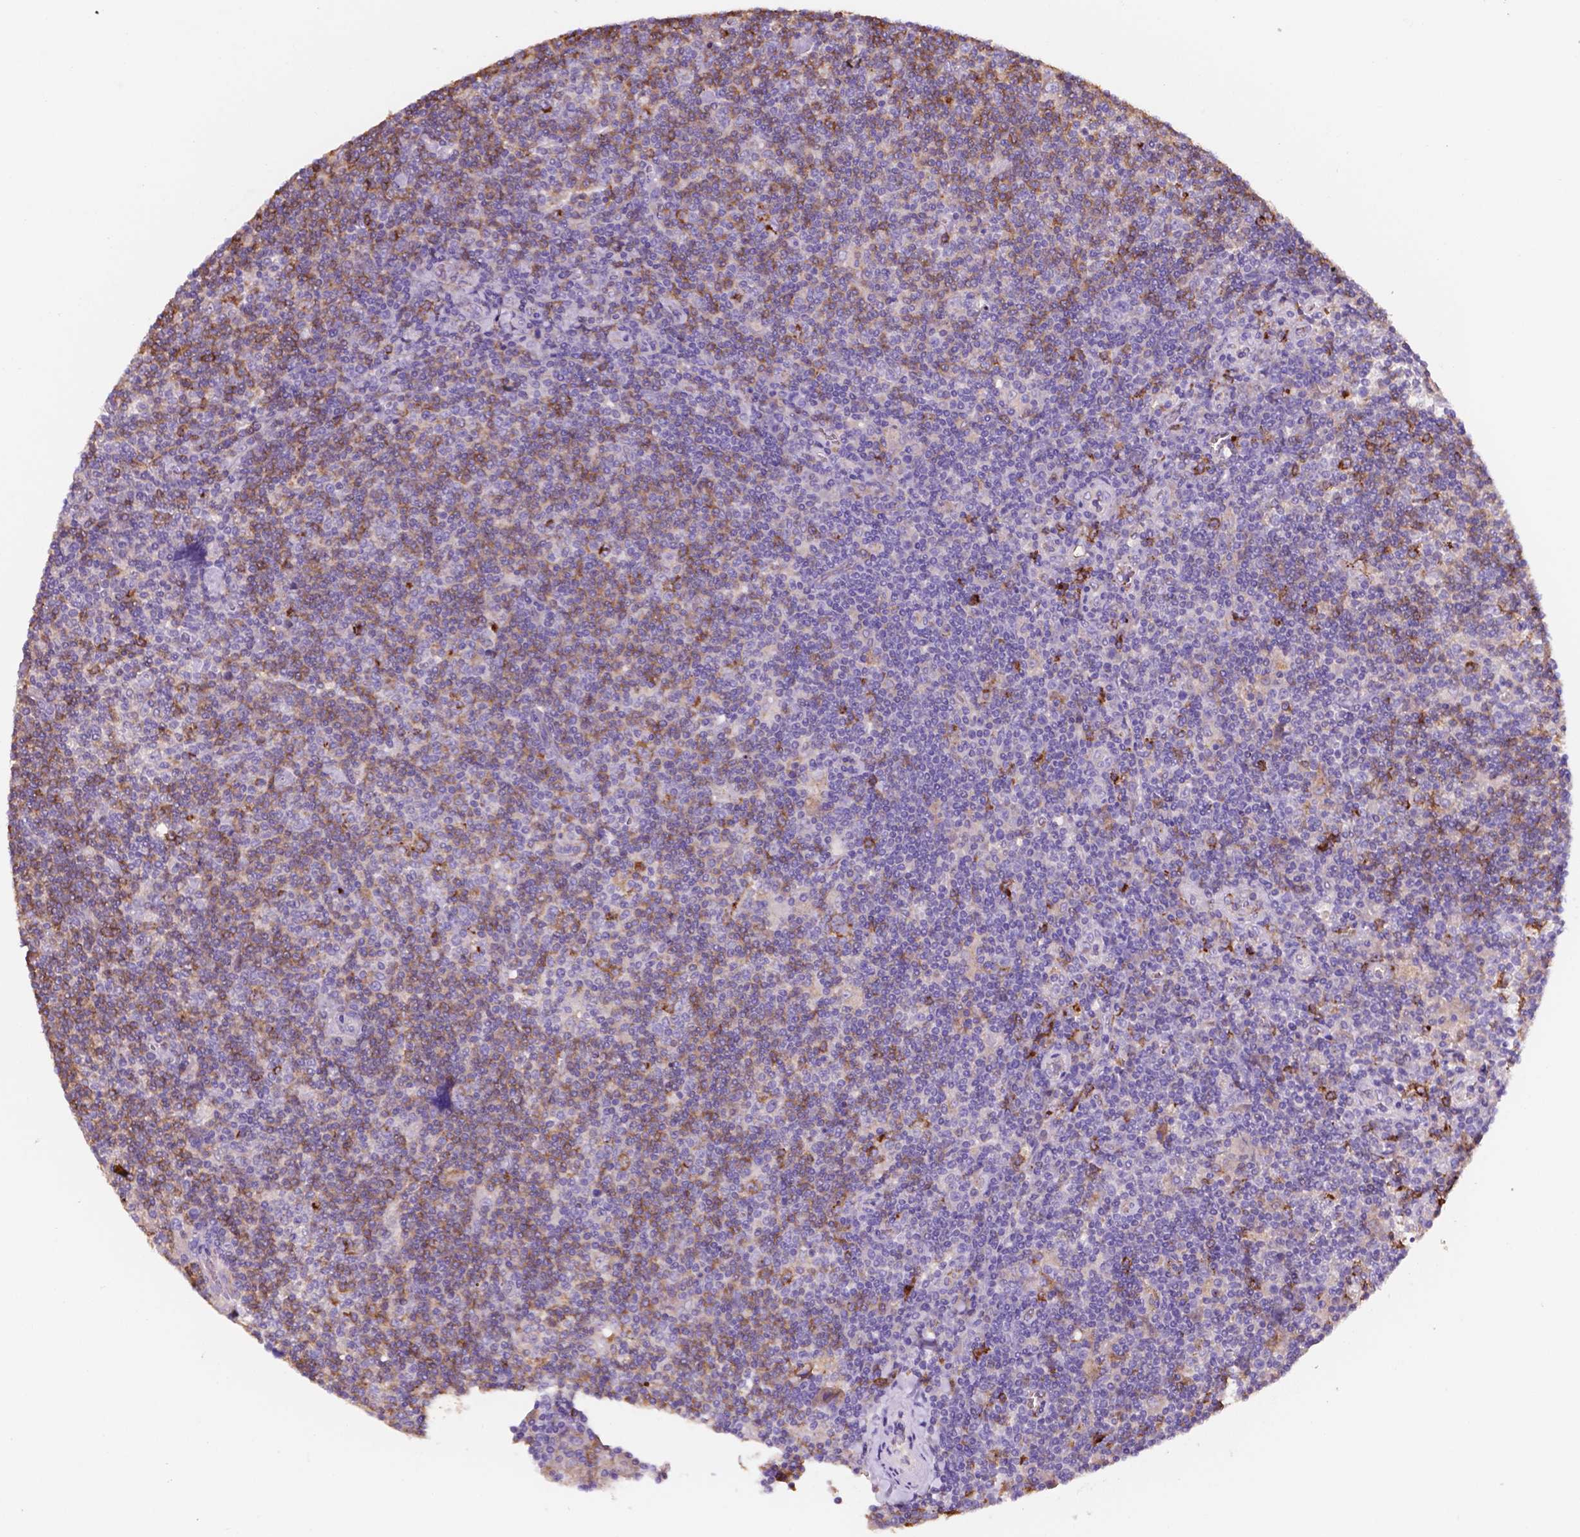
{"staining": {"intensity": "weak", "quantity": "25%-75%", "location": "cytoplasmic/membranous"}, "tissue": "lymphoma", "cell_type": "Tumor cells", "image_type": "cancer", "snomed": [{"axis": "morphology", "description": "Hodgkin's disease, NOS"}, {"axis": "topography", "description": "Lymph node"}], "caption": "Immunohistochemistry (IHC) staining of lymphoma, which exhibits low levels of weak cytoplasmic/membranous staining in about 25%-75% of tumor cells indicating weak cytoplasmic/membranous protein expression. The staining was performed using DAB (brown) for protein detection and nuclei were counterstained in hematoxylin (blue).", "gene": "MKRN2OS", "patient": {"sex": "male", "age": 40}}